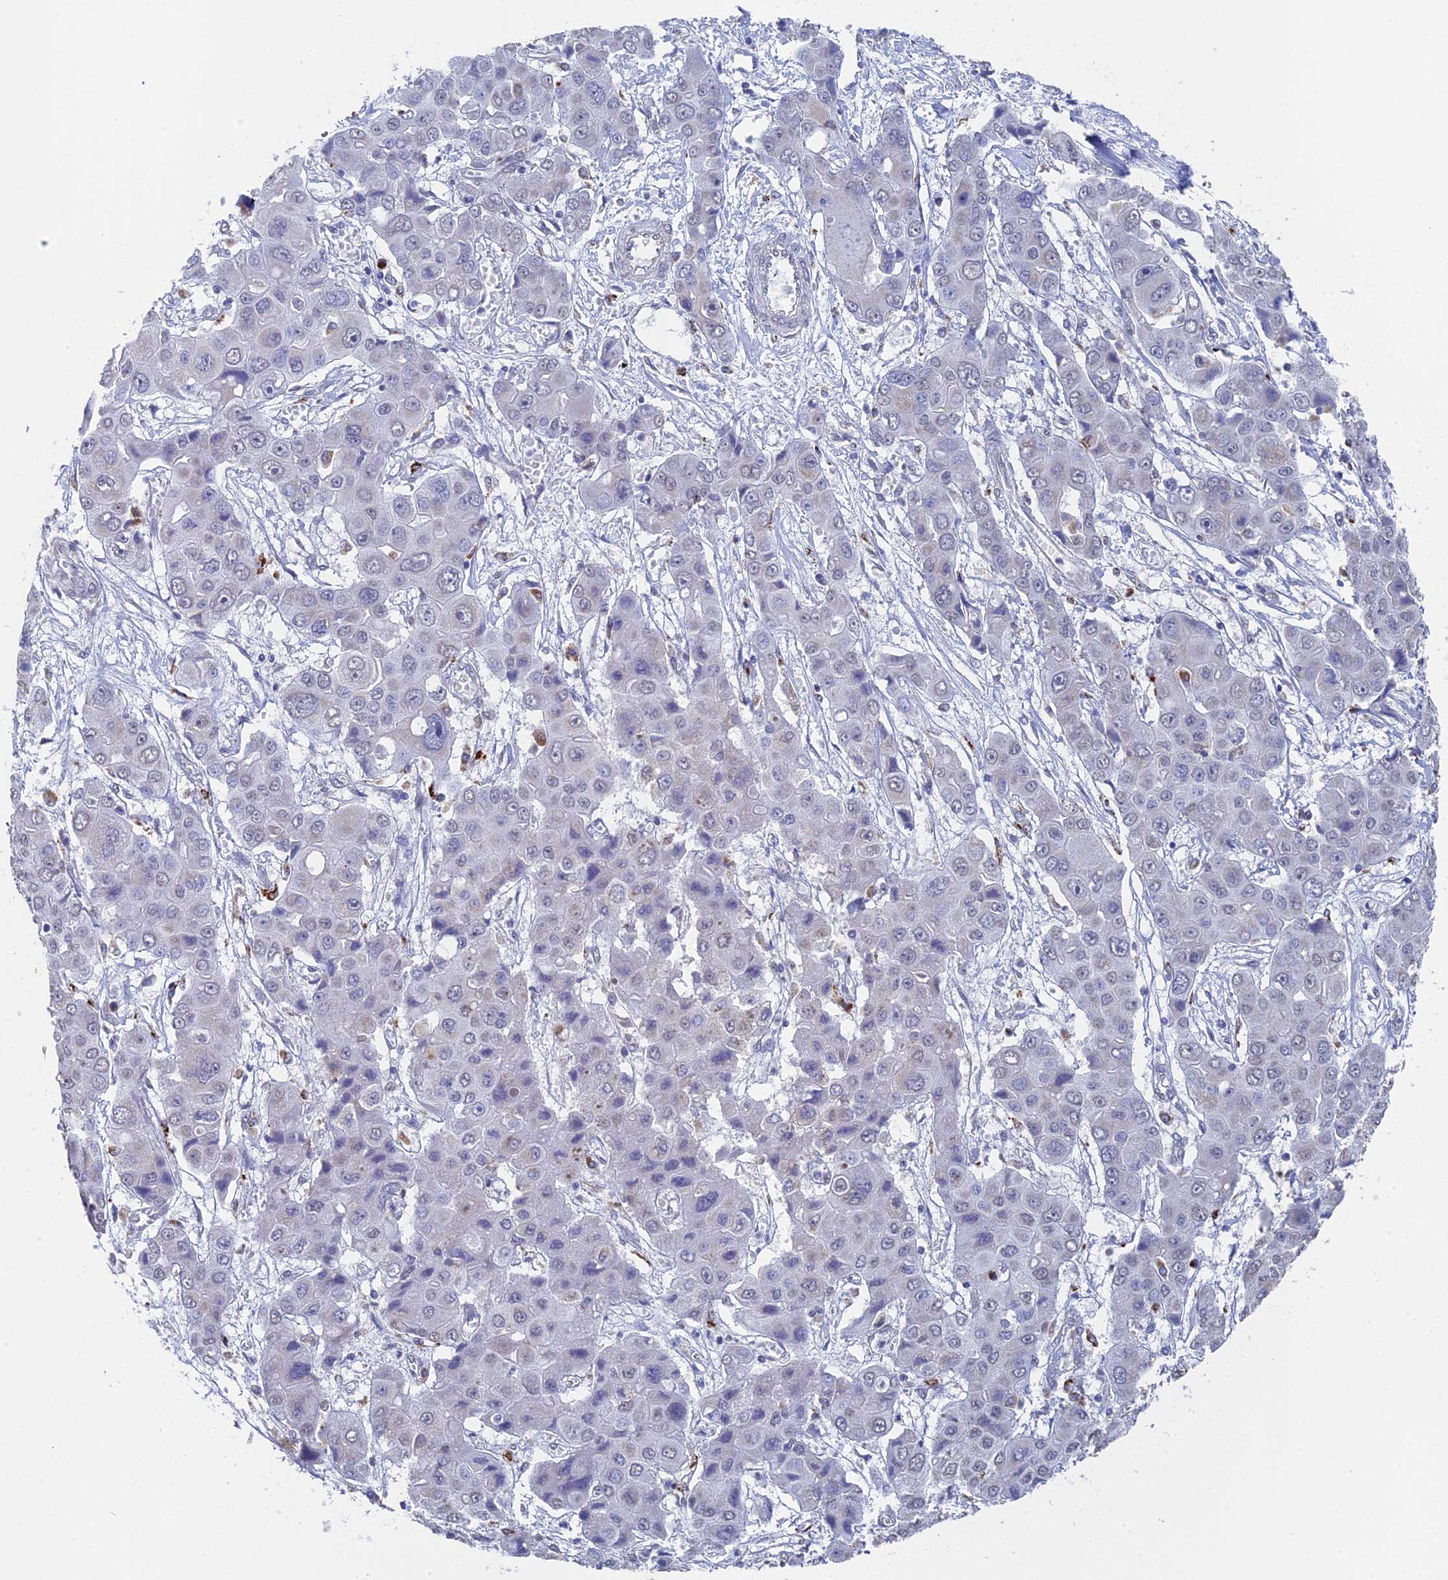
{"staining": {"intensity": "negative", "quantity": "none", "location": "none"}, "tissue": "liver cancer", "cell_type": "Tumor cells", "image_type": "cancer", "snomed": [{"axis": "morphology", "description": "Cholangiocarcinoma"}, {"axis": "topography", "description": "Liver"}], "caption": "DAB immunohistochemical staining of liver cancer (cholangiocarcinoma) exhibits no significant expression in tumor cells.", "gene": "SMG9", "patient": {"sex": "male", "age": 67}}